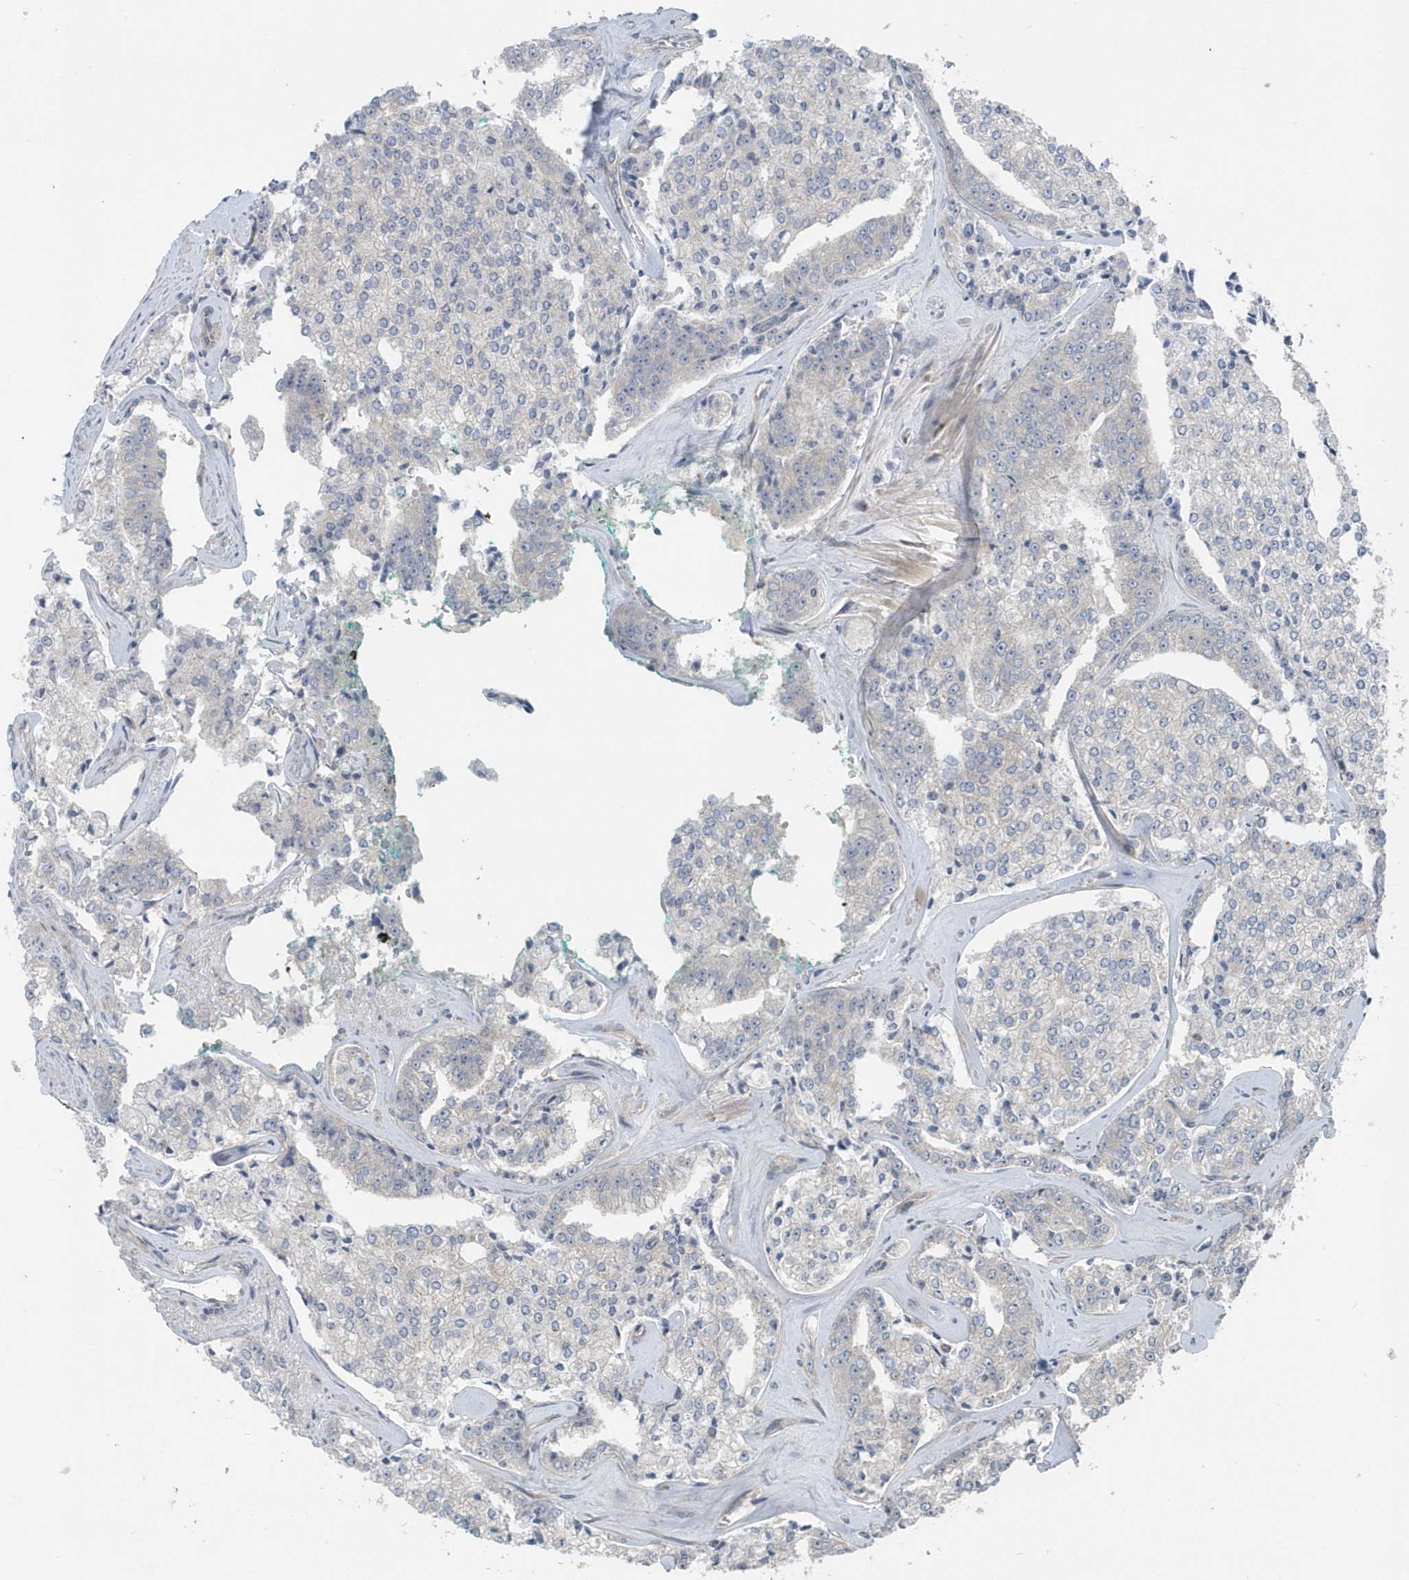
{"staining": {"intensity": "negative", "quantity": "none", "location": "none"}, "tissue": "prostate cancer", "cell_type": "Tumor cells", "image_type": "cancer", "snomed": [{"axis": "morphology", "description": "Adenocarcinoma, High grade"}, {"axis": "topography", "description": "Prostate"}], "caption": "Immunohistochemistry (IHC) of prostate cancer reveals no expression in tumor cells.", "gene": "ACTR1A", "patient": {"sex": "male", "age": 71}}